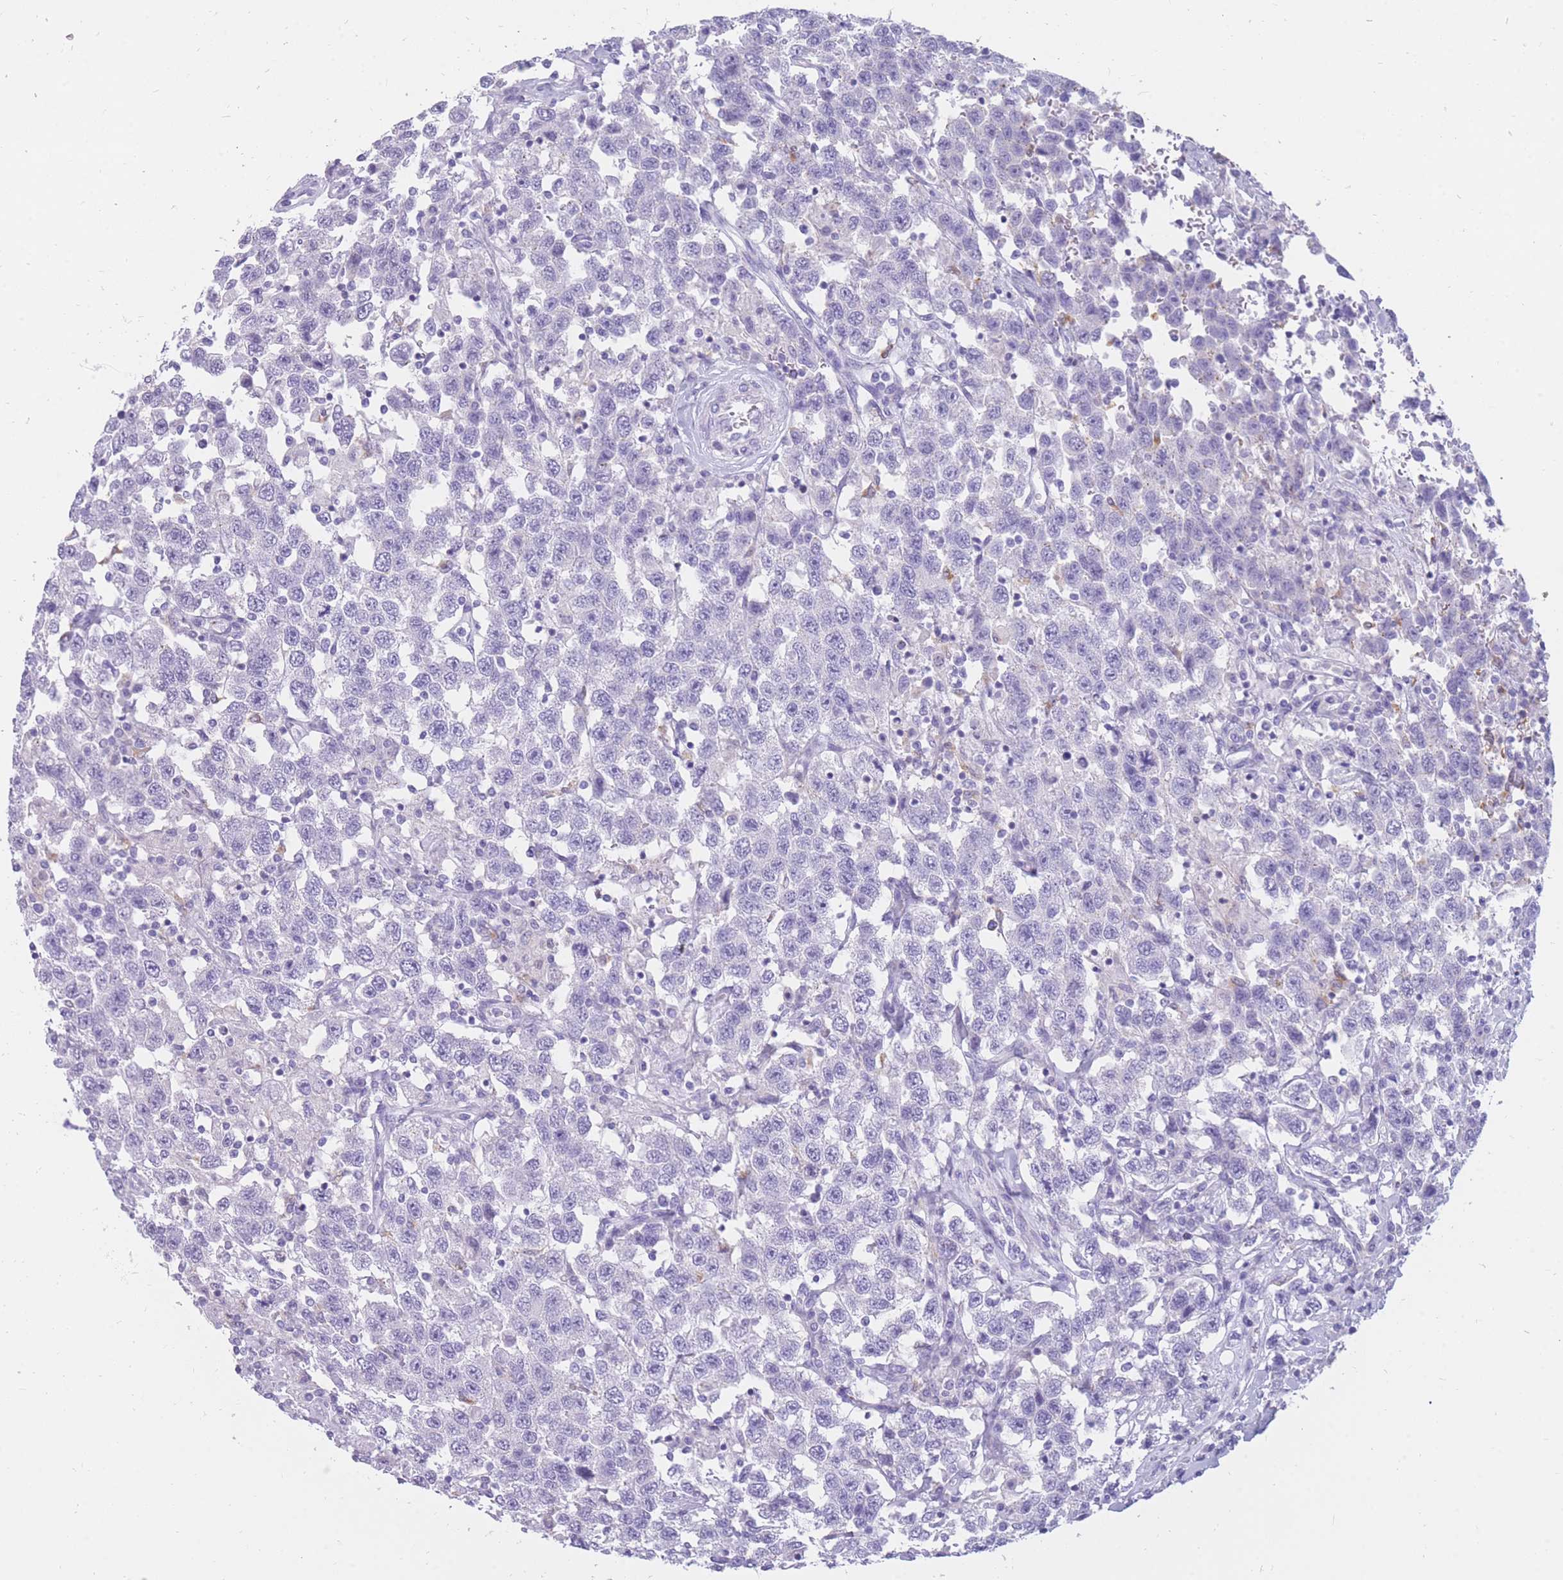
{"staining": {"intensity": "negative", "quantity": "none", "location": "none"}, "tissue": "testis cancer", "cell_type": "Tumor cells", "image_type": "cancer", "snomed": [{"axis": "morphology", "description": "Seminoma, NOS"}, {"axis": "topography", "description": "Testis"}], "caption": "There is no significant positivity in tumor cells of seminoma (testis).", "gene": "TPSAB1", "patient": {"sex": "male", "age": 41}}